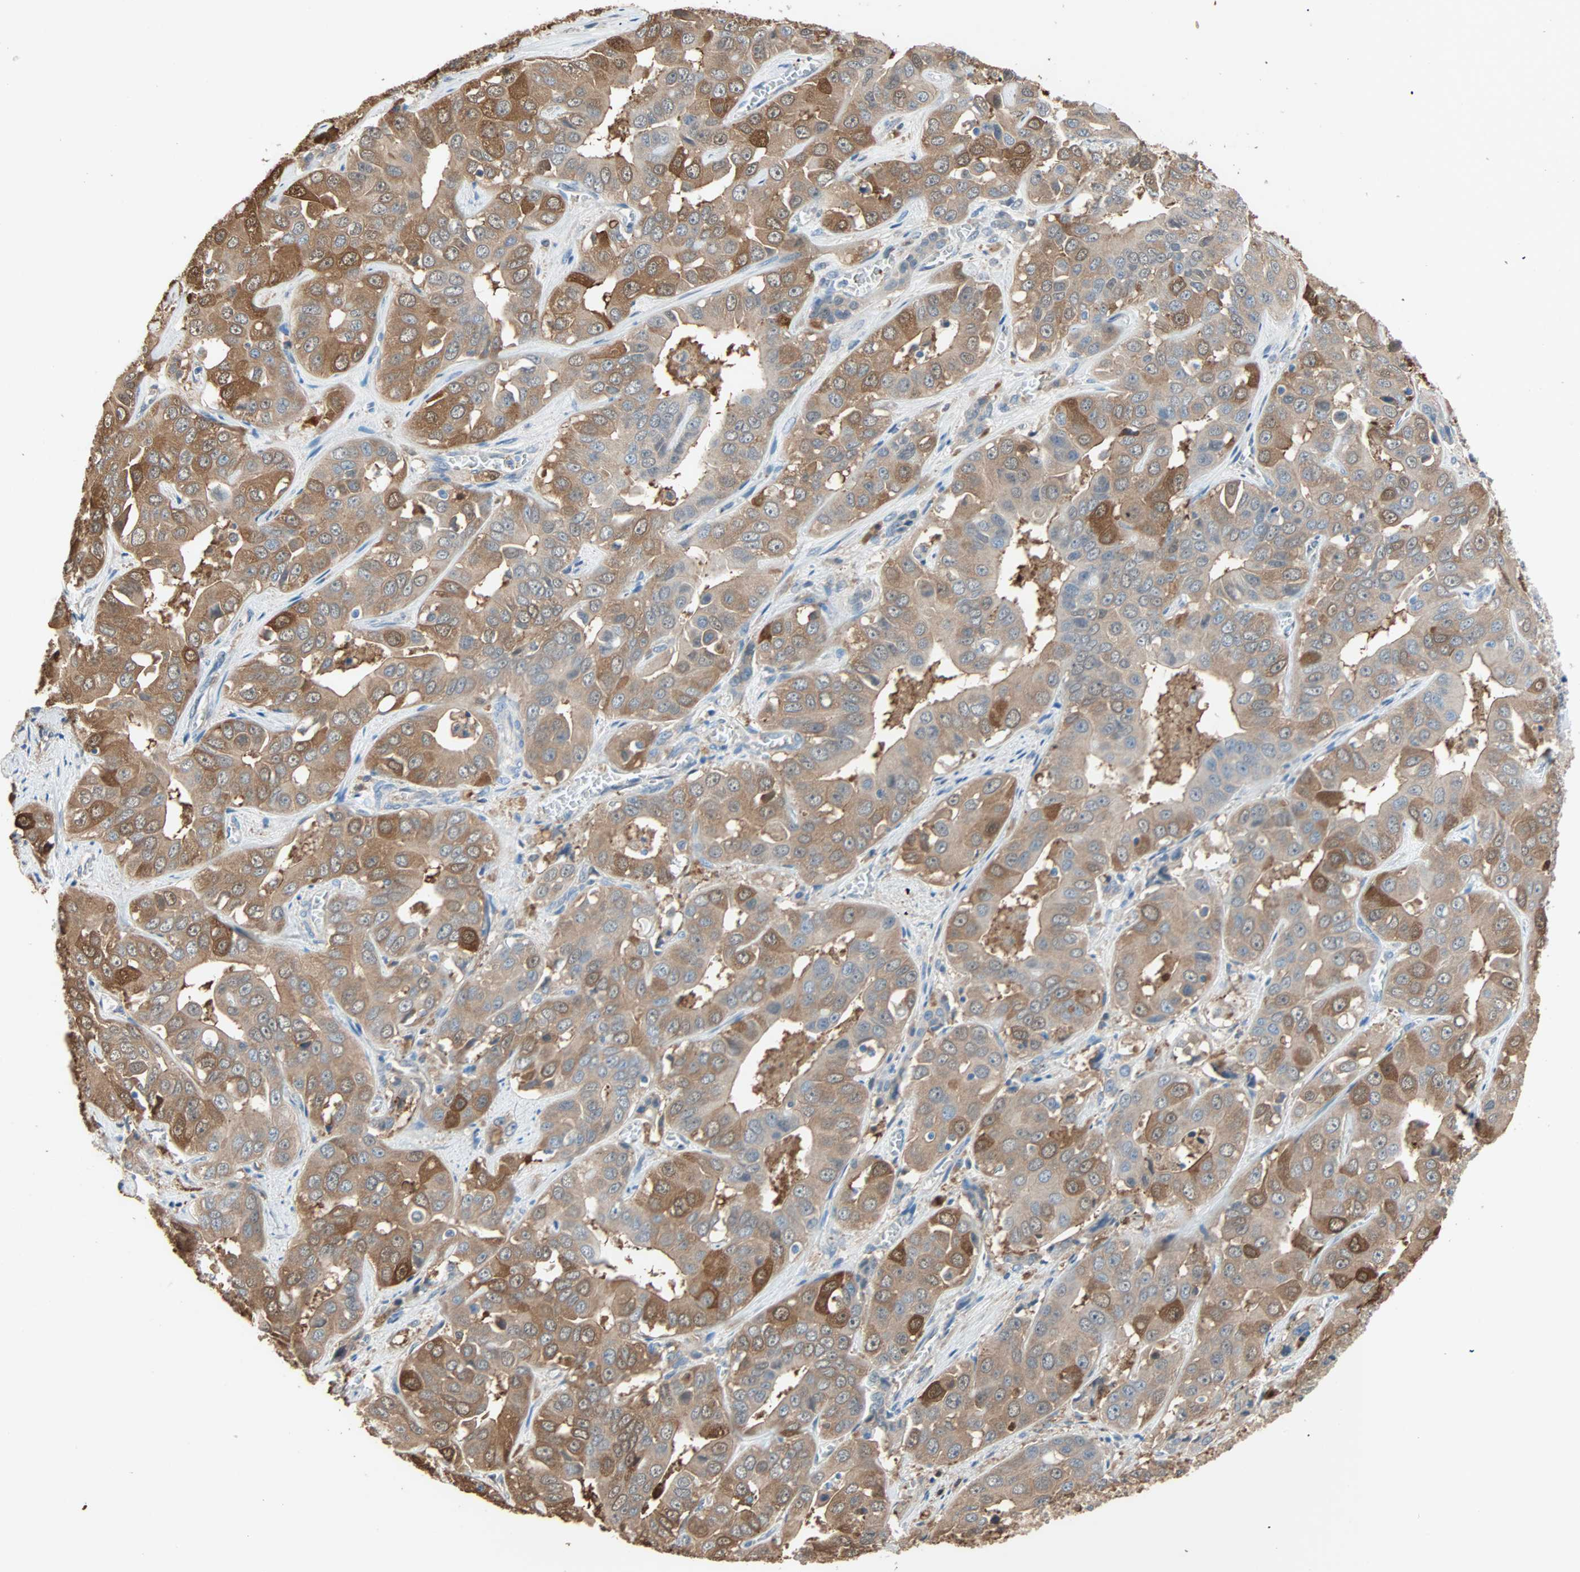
{"staining": {"intensity": "moderate", "quantity": ">75%", "location": "cytoplasmic/membranous"}, "tissue": "liver cancer", "cell_type": "Tumor cells", "image_type": "cancer", "snomed": [{"axis": "morphology", "description": "Cholangiocarcinoma"}, {"axis": "topography", "description": "Liver"}], "caption": "Liver cholangiocarcinoma was stained to show a protein in brown. There is medium levels of moderate cytoplasmic/membranous staining in about >75% of tumor cells. (DAB (3,3'-diaminobenzidine) IHC with brightfield microscopy, high magnification).", "gene": "PRDX1", "patient": {"sex": "female", "age": 52}}